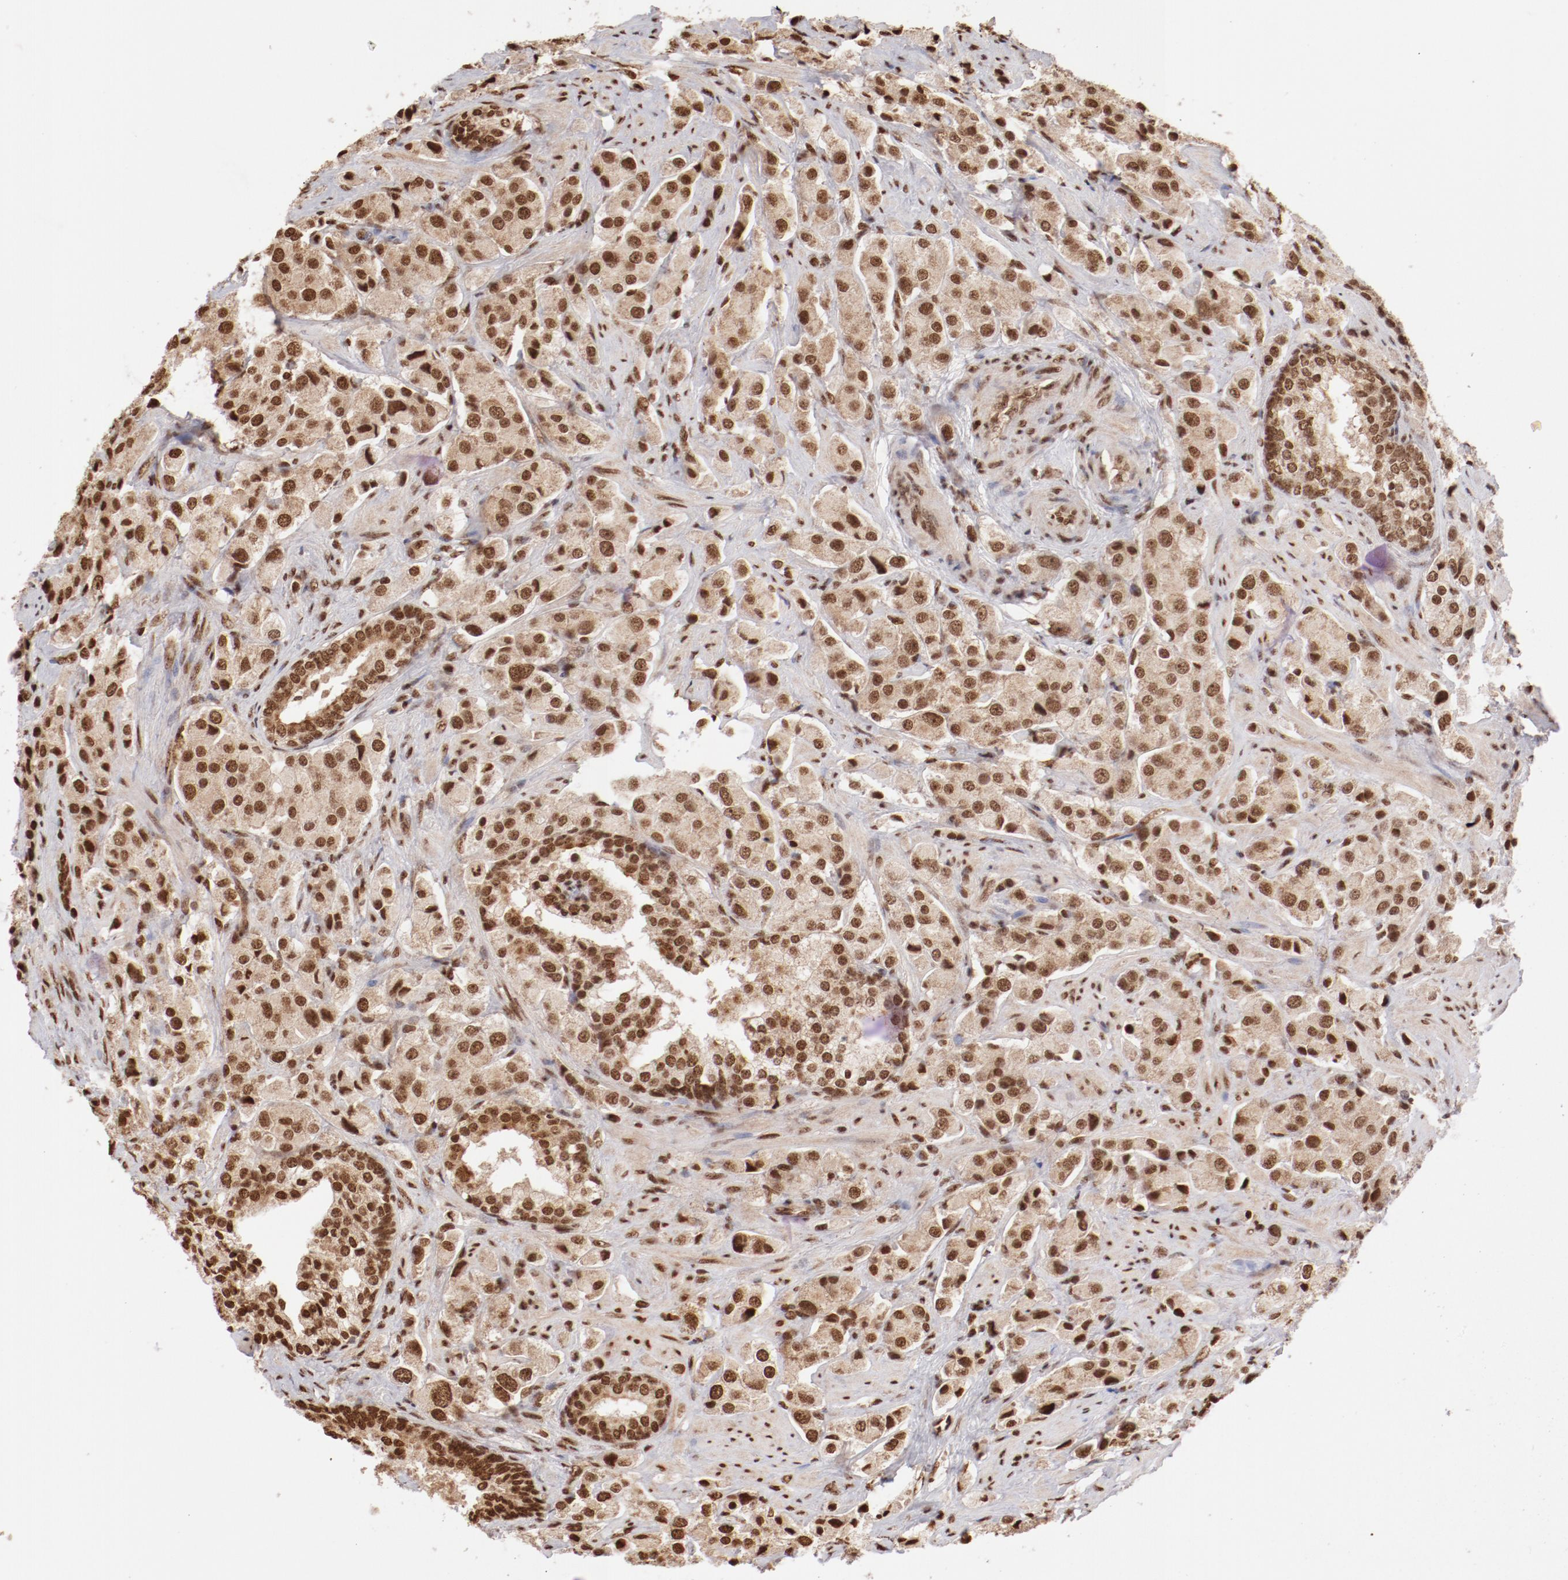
{"staining": {"intensity": "moderate", "quantity": ">75%", "location": "nuclear"}, "tissue": "prostate cancer", "cell_type": "Tumor cells", "image_type": "cancer", "snomed": [{"axis": "morphology", "description": "Adenocarcinoma, Medium grade"}, {"axis": "topography", "description": "Prostate"}], "caption": "Human prostate adenocarcinoma (medium-grade) stained with a protein marker shows moderate staining in tumor cells.", "gene": "ABL2", "patient": {"sex": "male", "age": 70}}